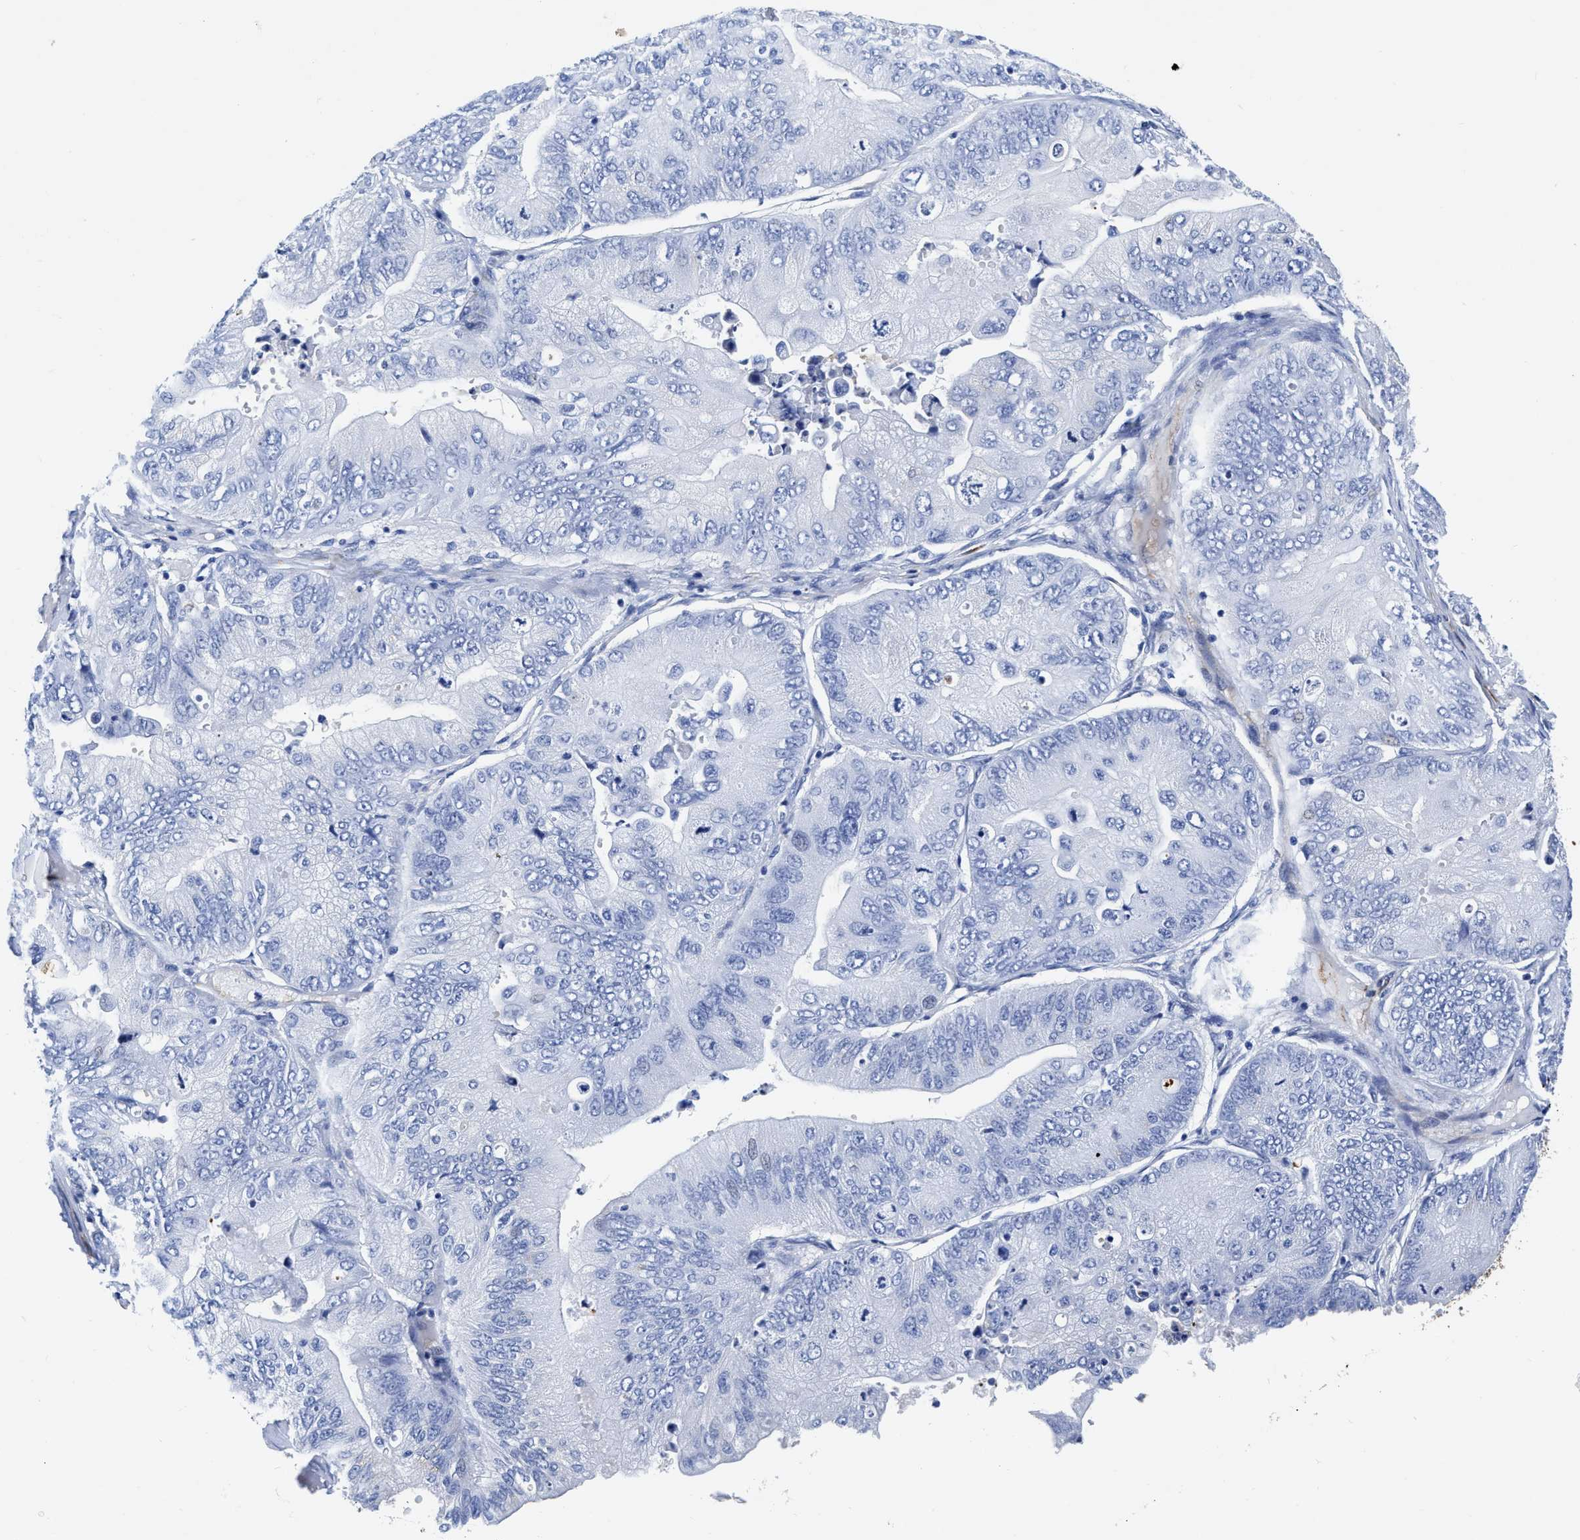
{"staining": {"intensity": "negative", "quantity": "none", "location": "none"}, "tissue": "ovarian cancer", "cell_type": "Tumor cells", "image_type": "cancer", "snomed": [{"axis": "morphology", "description": "Cystadenocarcinoma, mucinous, NOS"}, {"axis": "topography", "description": "Ovary"}], "caption": "This is an immunohistochemistry (IHC) micrograph of human mucinous cystadenocarcinoma (ovarian). There is no staining in tumor cells.", "gene": "TVP23B", "patient": {"sex": "female", "age": 61}}